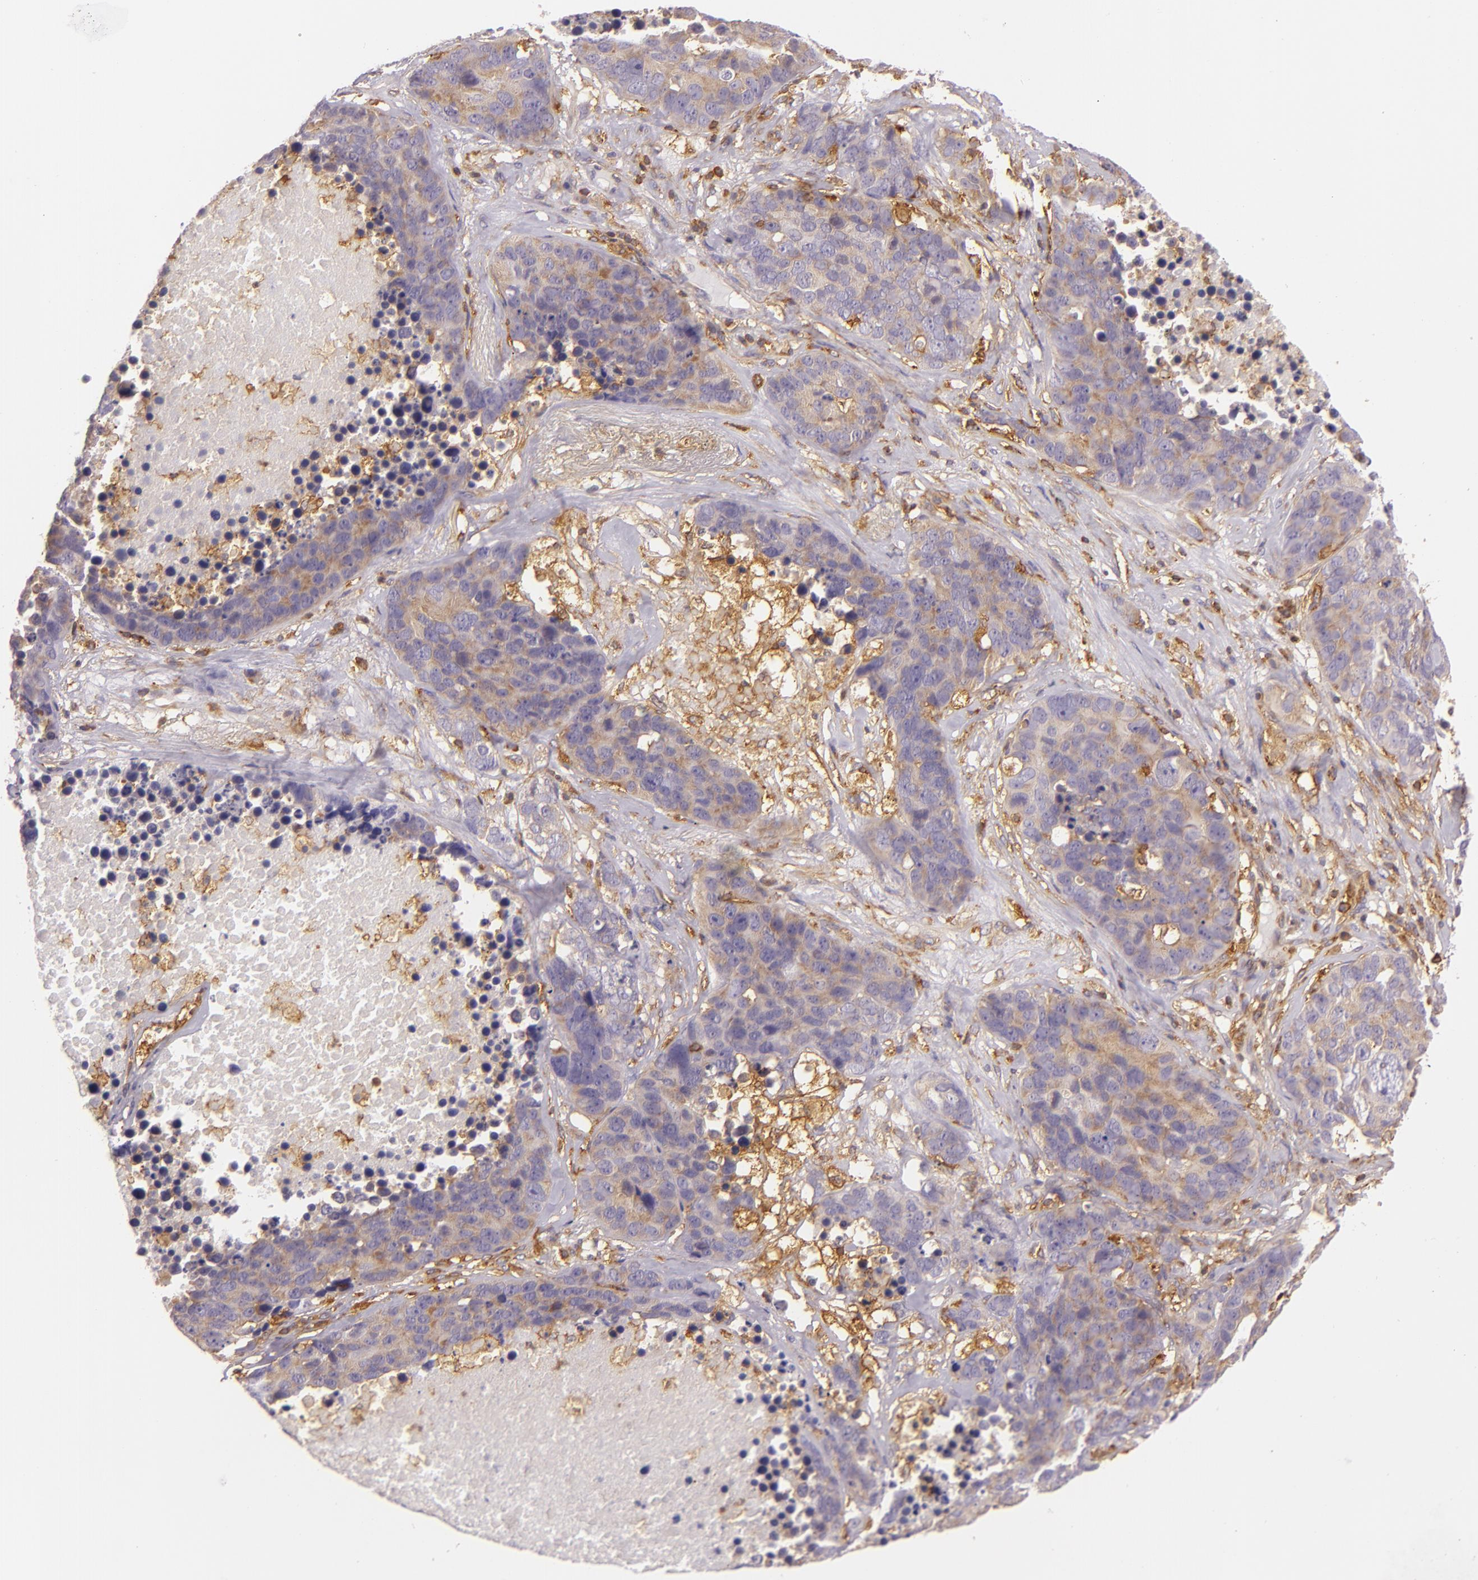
{"staining": {"intensity": "weak", "quantity": ">75%", "location": "cytoplasmic/membranous"}, "tissue": "lung cancer", "cell_type": "Tumor cells", "image_type": "cancer", "snomed": [{"axis": "morphology", "description": "Carcinoid, malignant, NOS"}, {"axis": "topography", "description": "Lung"}], "caption": "Lung cancer (malignant carcinoid) was stained to show a protein in brown. There is low levels of weak cytoplasmic/membranous staining in approximately >75% of tumor cells. (Brightfield microscopy of DAB IHC at high magnification).", "gene": "TLN1", "patient": {"sex": "male", "age": 60}}